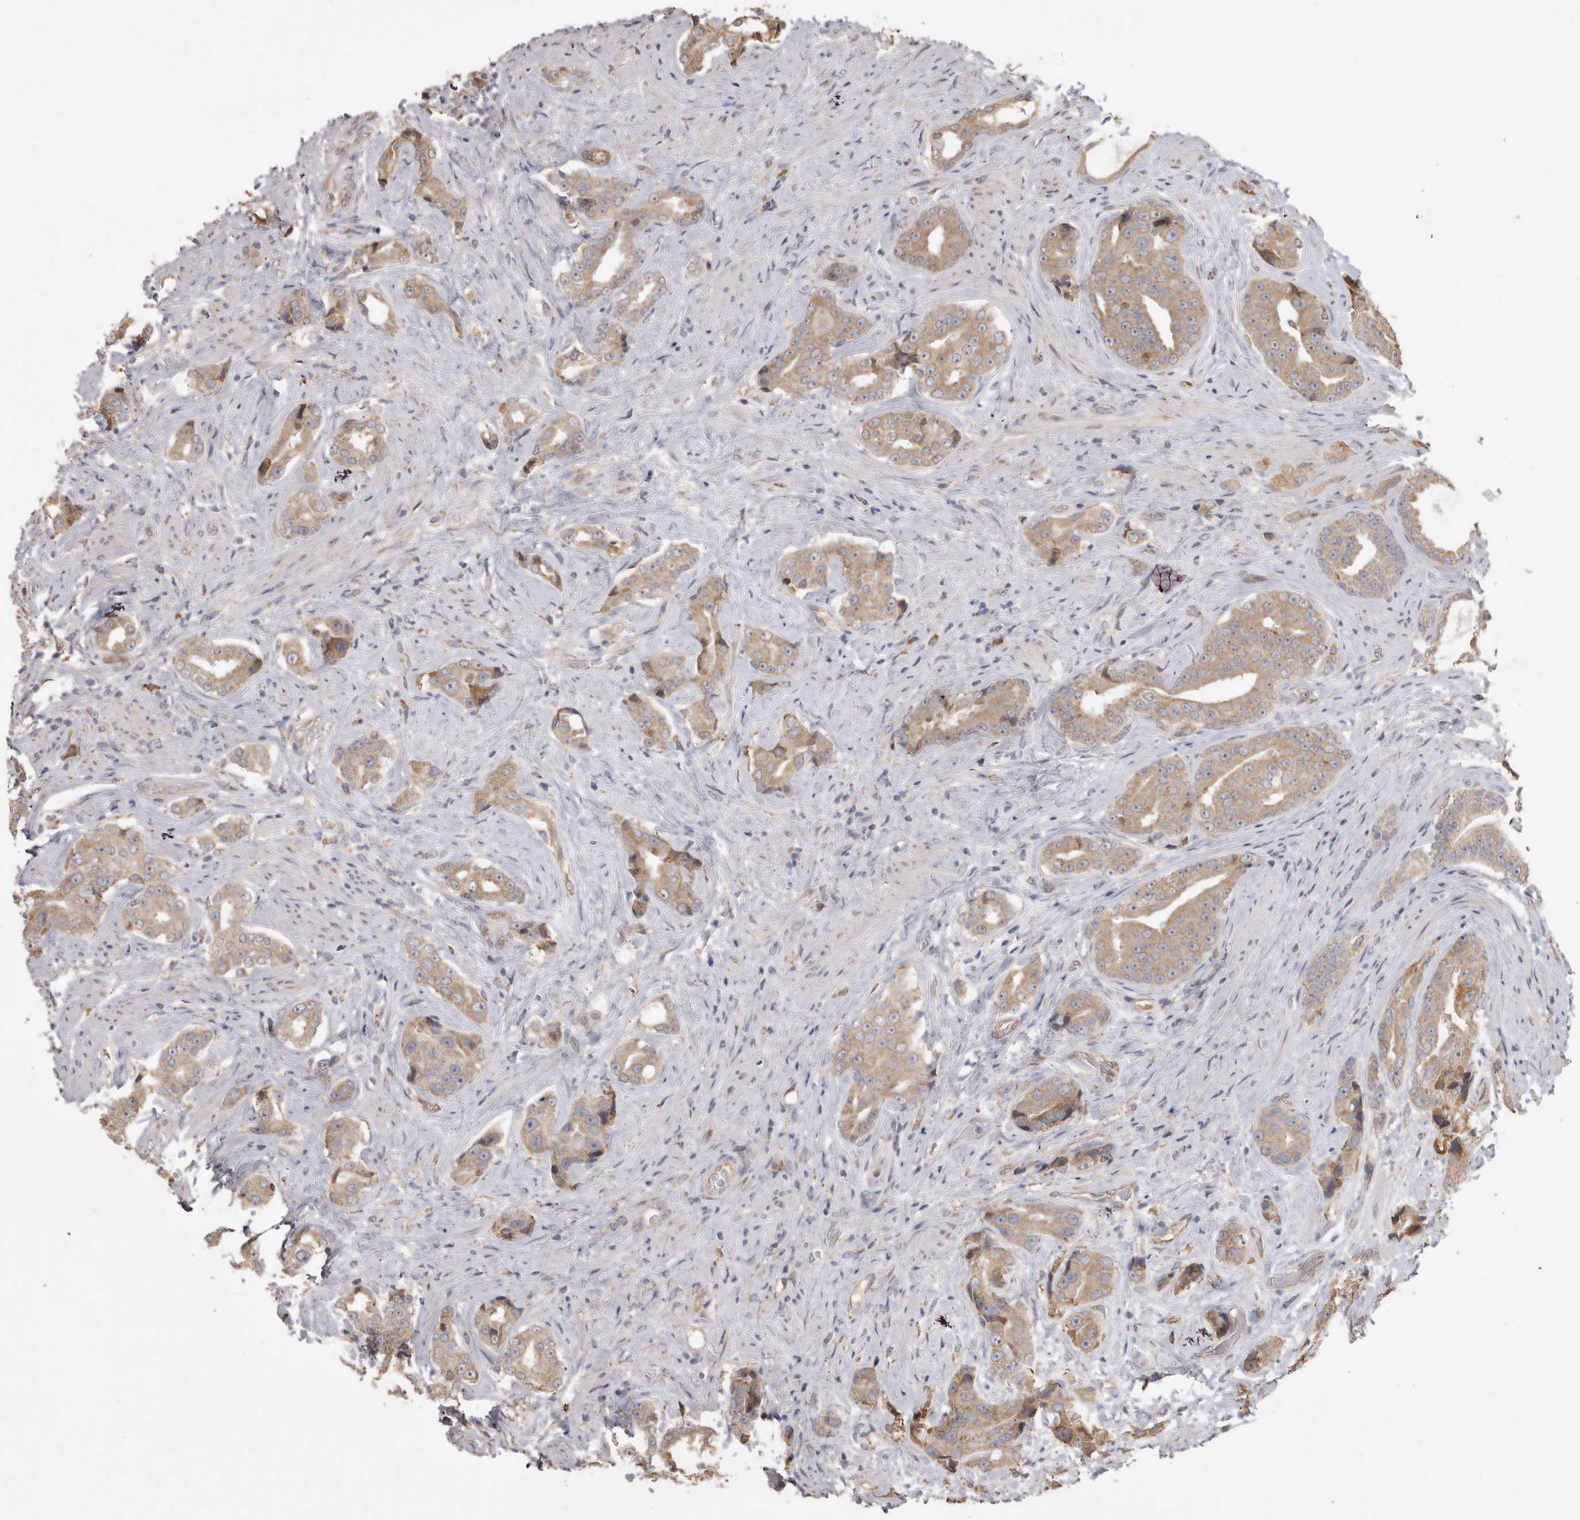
{"staining": {"intensity": "weak", "quantity": ">75%", "location": "cytoplasmic/membranous"}, "tissue": "prostate cancer", "cell_type": "Tumor cells", "image_type": "cancer", "snomed": [{"axis": "morphology", "description": "Adenocarcinoma, High grade"}, {"axis": "topography", "description": "Prostate"}], "caption": "Protein staining exhibits weak cytoplasmic/membranous expression in about >75% of tumor cells in prostate cancer. (DAB (3,3'-diaminobenzidine) IHC with brightfield microscopy, high magnification).", "gene": "PON2", "patient": {"sex": "male", "age": 71}}